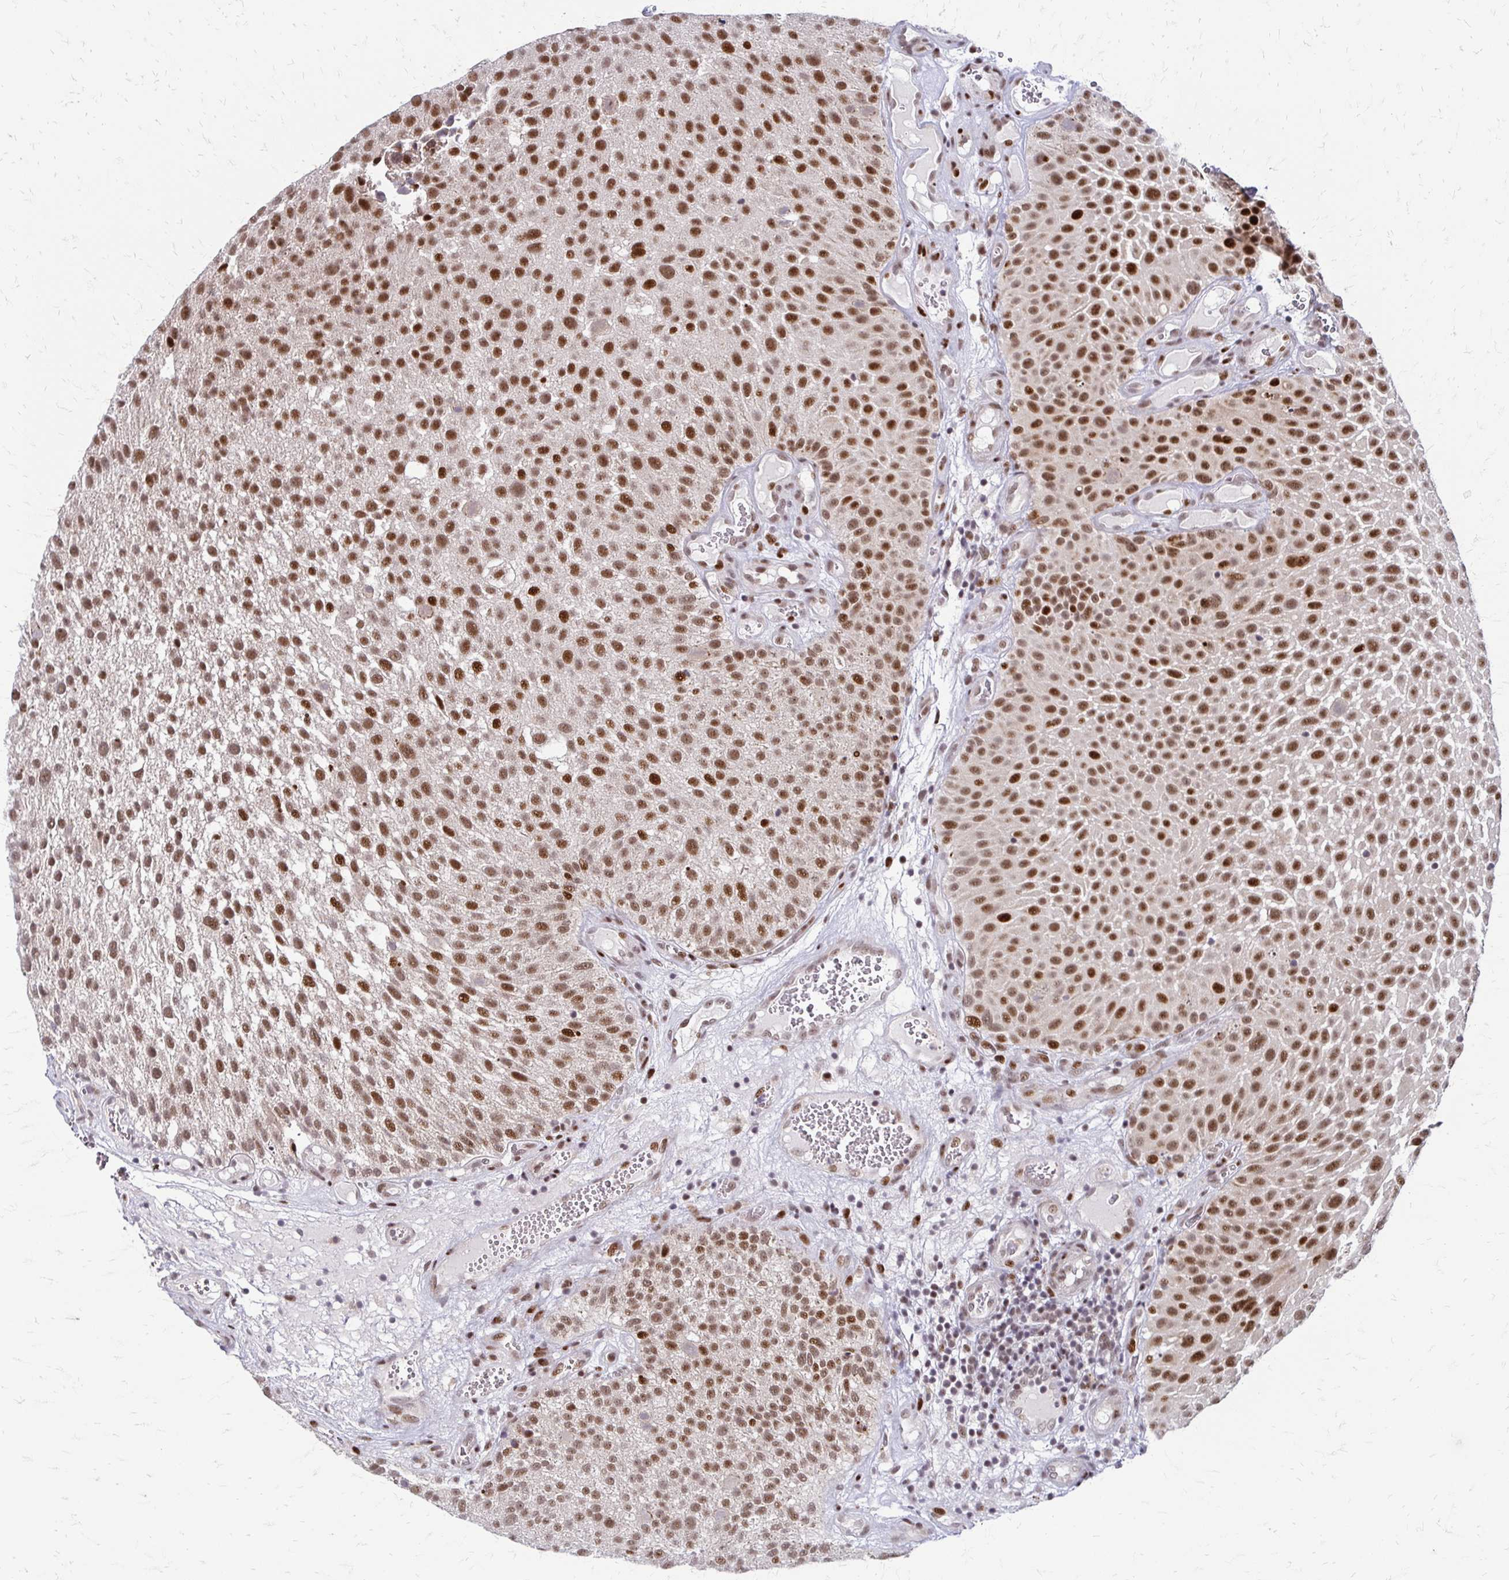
{"staining": {"intensity": "strong", "quantity": ">75%", "location": "nuclear"}, "tissue": "urothelial cancer", "cell_type": "Tumor cells", "image_type": "cancer", "snomed": [{"axis": "morphology", "description": "Urothelial carcinoma, Low grade"}, {"axis": "topography", "description": "Urinary bladder"}], "caption": "Immunohistochemical staining of human urothelial cancer demonstrates high levels of strong nuclear expression in approximately >75% of tumor cells.", "gene": "TRIR", "patient": {"sex": "male", "age": 72}}